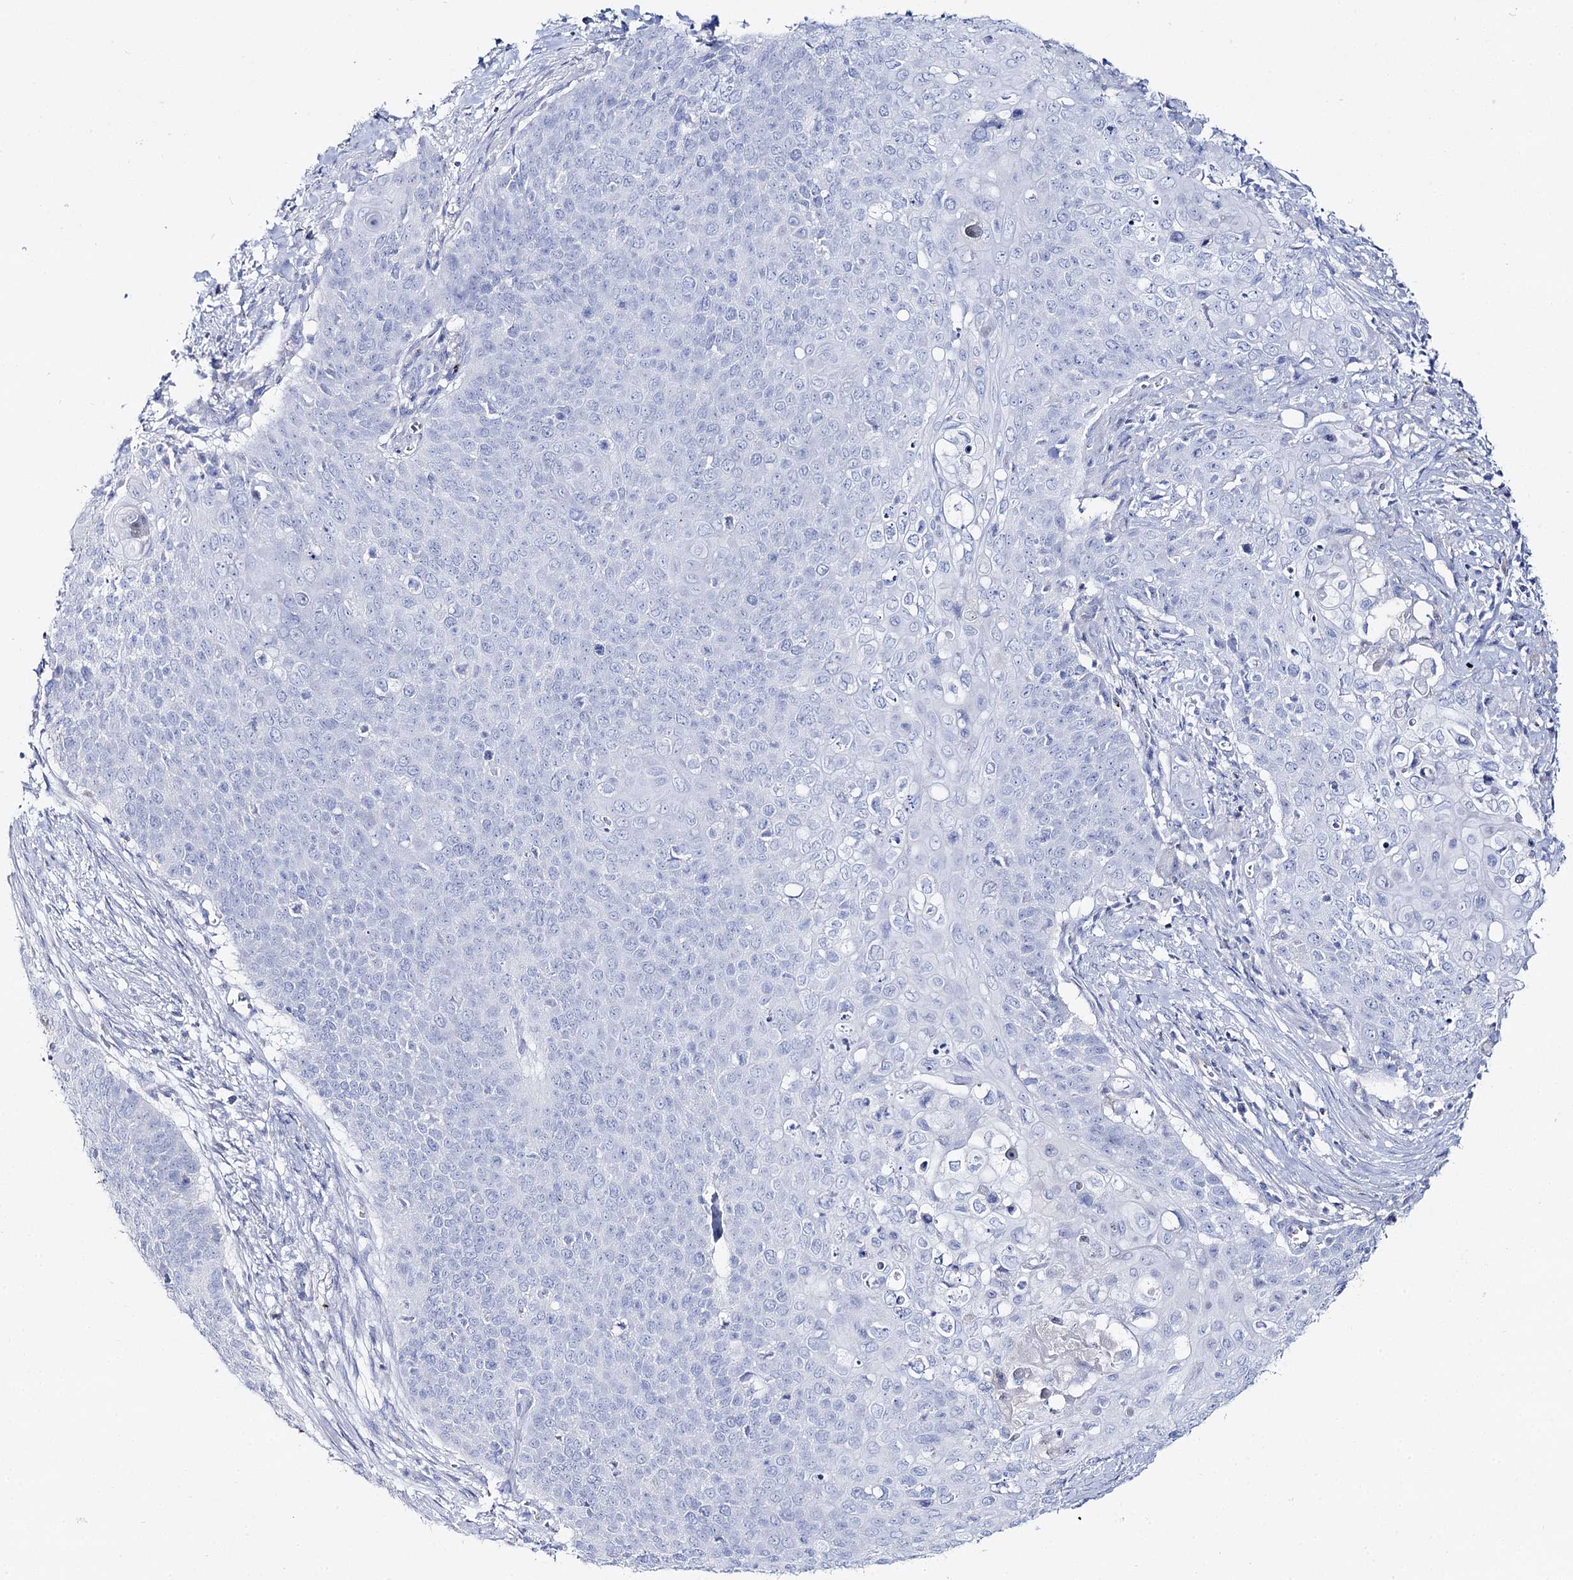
{"staining": {"intensity": "negative", "quantity": "none", "location": "none"}, "tissue": "cervical cancer", "cell_type": "Tumor cells", "image_type": "cancer", "snomed": [{"axis": "morphology", "description": "Squamous cell carcinoma, NOS"}, {"axis": "topography", "description": "Cervix"}], "caption": "IHC image of neoplastic tissue: cervical squamous cell carcinoma stained with DAB demonstrates no significant protein staining in tumor cells.", "gene": "SLC3A1", "patient": {"sex": "female", "age": 39}}